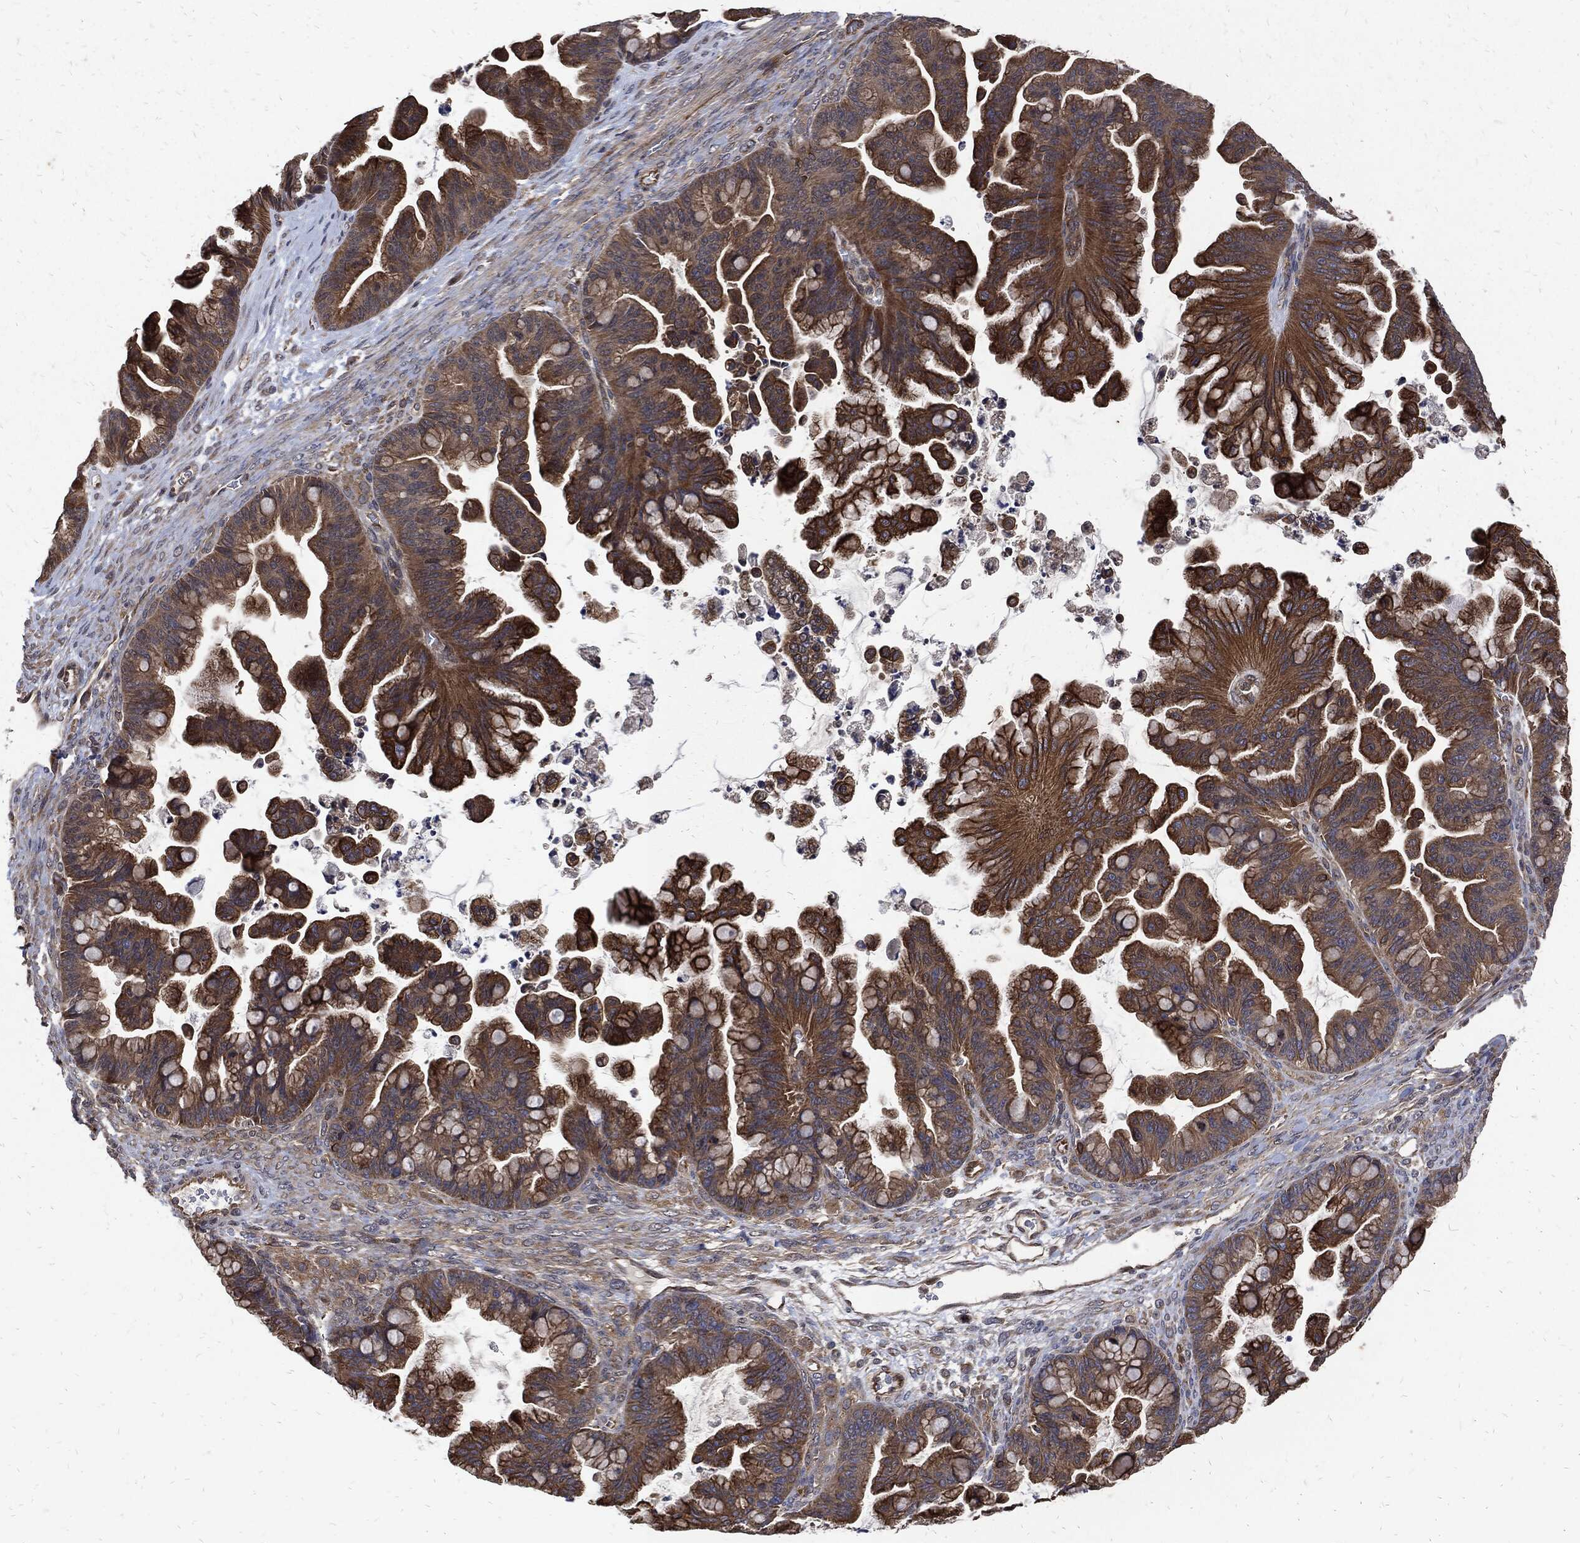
{"staining": {"intensity": "strong", "quantity": ">75%", "location": "cytoplasmic/membranous"}, "tissue": "ovarian cancer", "cell_type": "Tumor cells", "image_type": "cancer", "snomed": [{"axis": "morphology", "description": "Cystadenocarcinoma, mucinous, NOS"}, {"axis": "topography", "description": "Ovary"}], "caption": "Ovarian cancer (mucinous cystadenocarcinoma) stained with a protein marker demonstrates strong staining in tumor cells.", "gene": "DCTN1", "patient": {"sex": "female", "age": 67}}